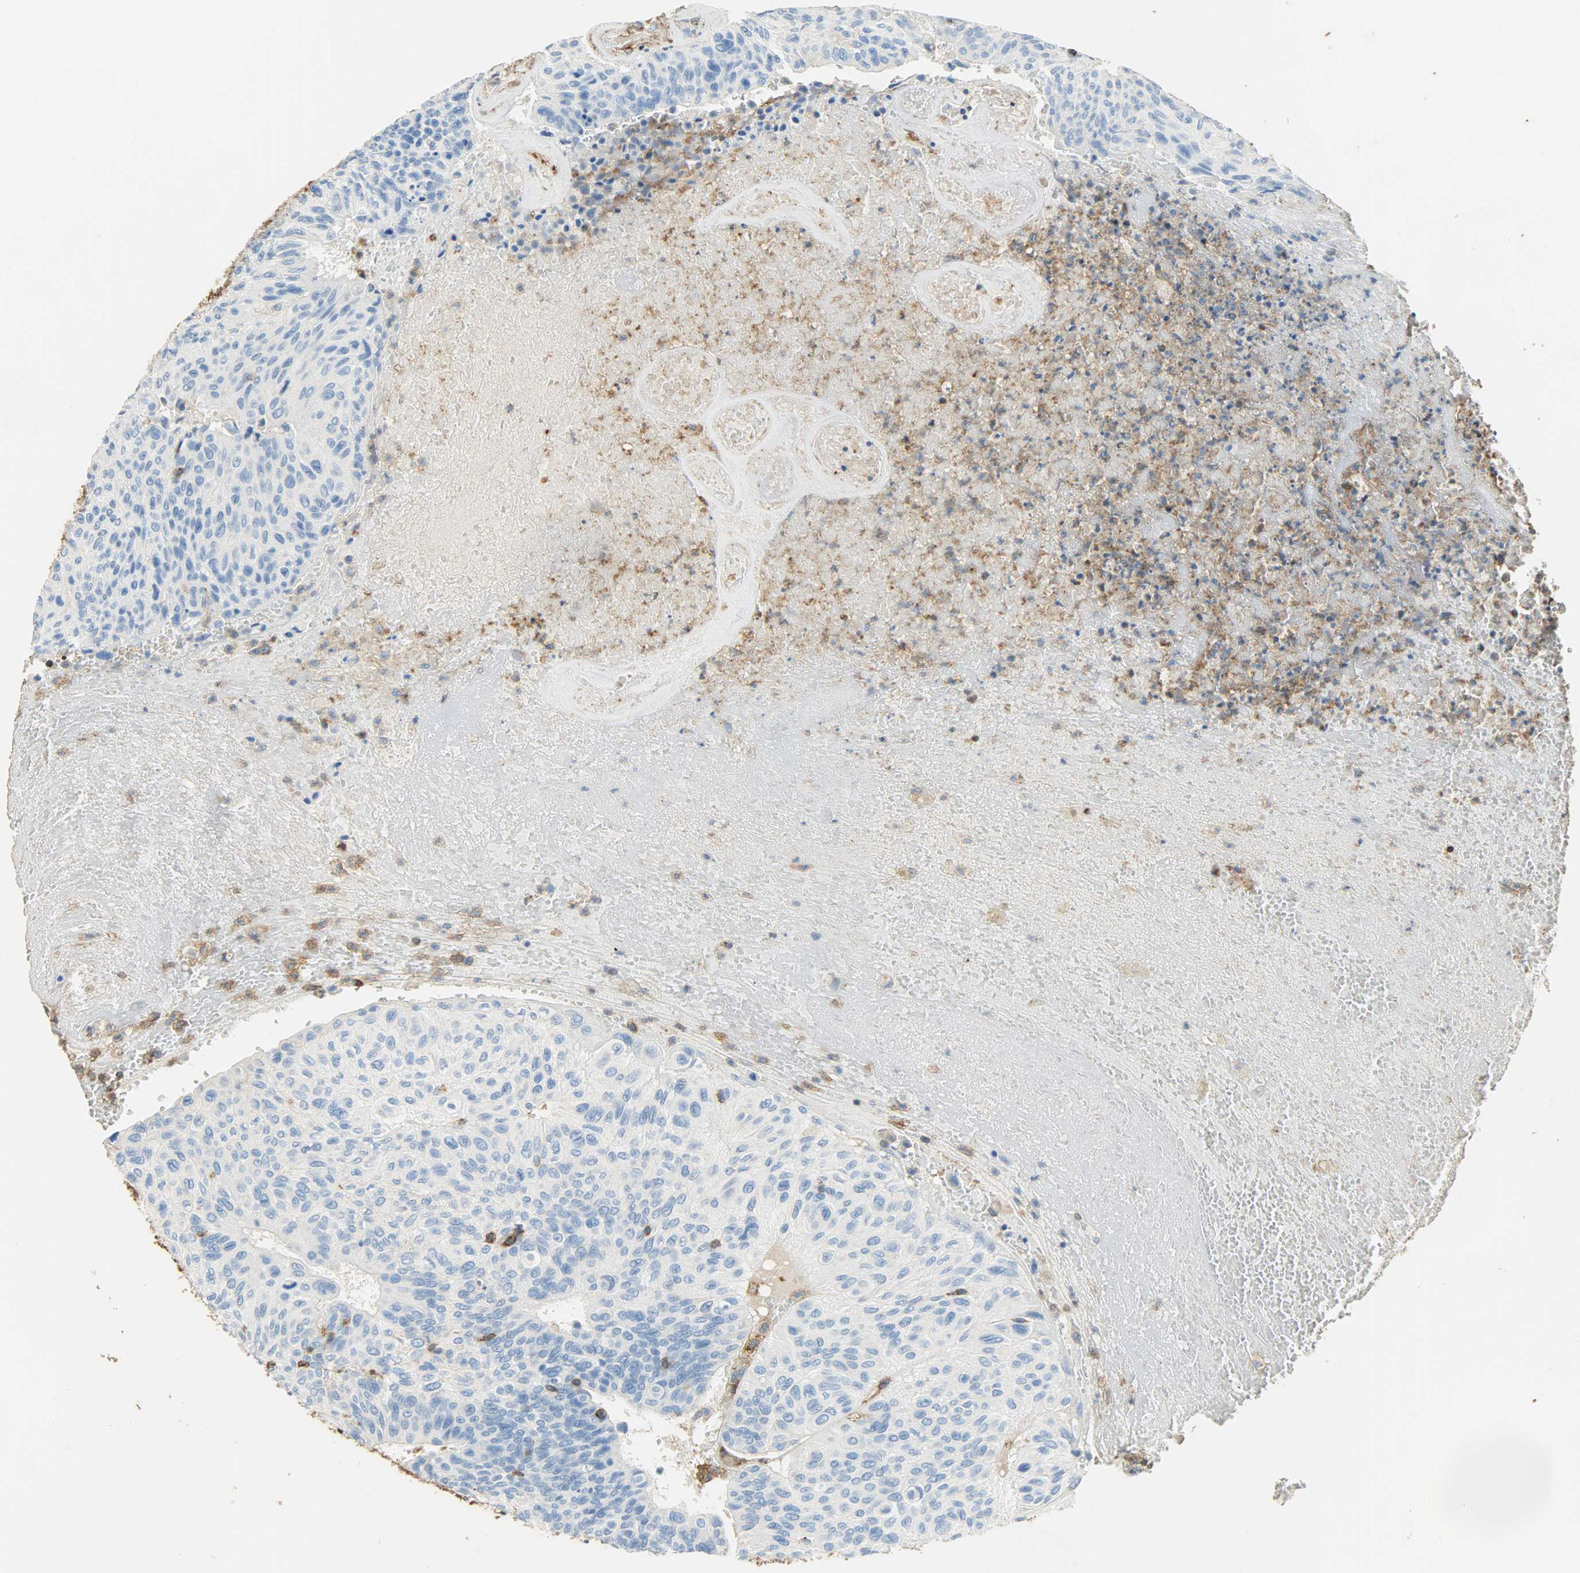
{"staining": {"intensity": "moderate", "quantity": "<25%", "location": "cytoplasmic/membranous"}, "tissue": "urothelial cancer", "cell_type": "Tumor cells", "image_type": "cancer", "snomed": [{"axis": "morphology", "description": "Urothelial carcinoma, High grade"}, {"axis": "topography", "description": "Urinary bladder"}], "caption": "Moderate cytoplasmic/membranous positivity for a protein is present in approximately <25% of tumor cells of urothelial cancer using immunohistochemistry.", "gene": "ANXA6", "patient": {"sex": "male", "age": 66}}